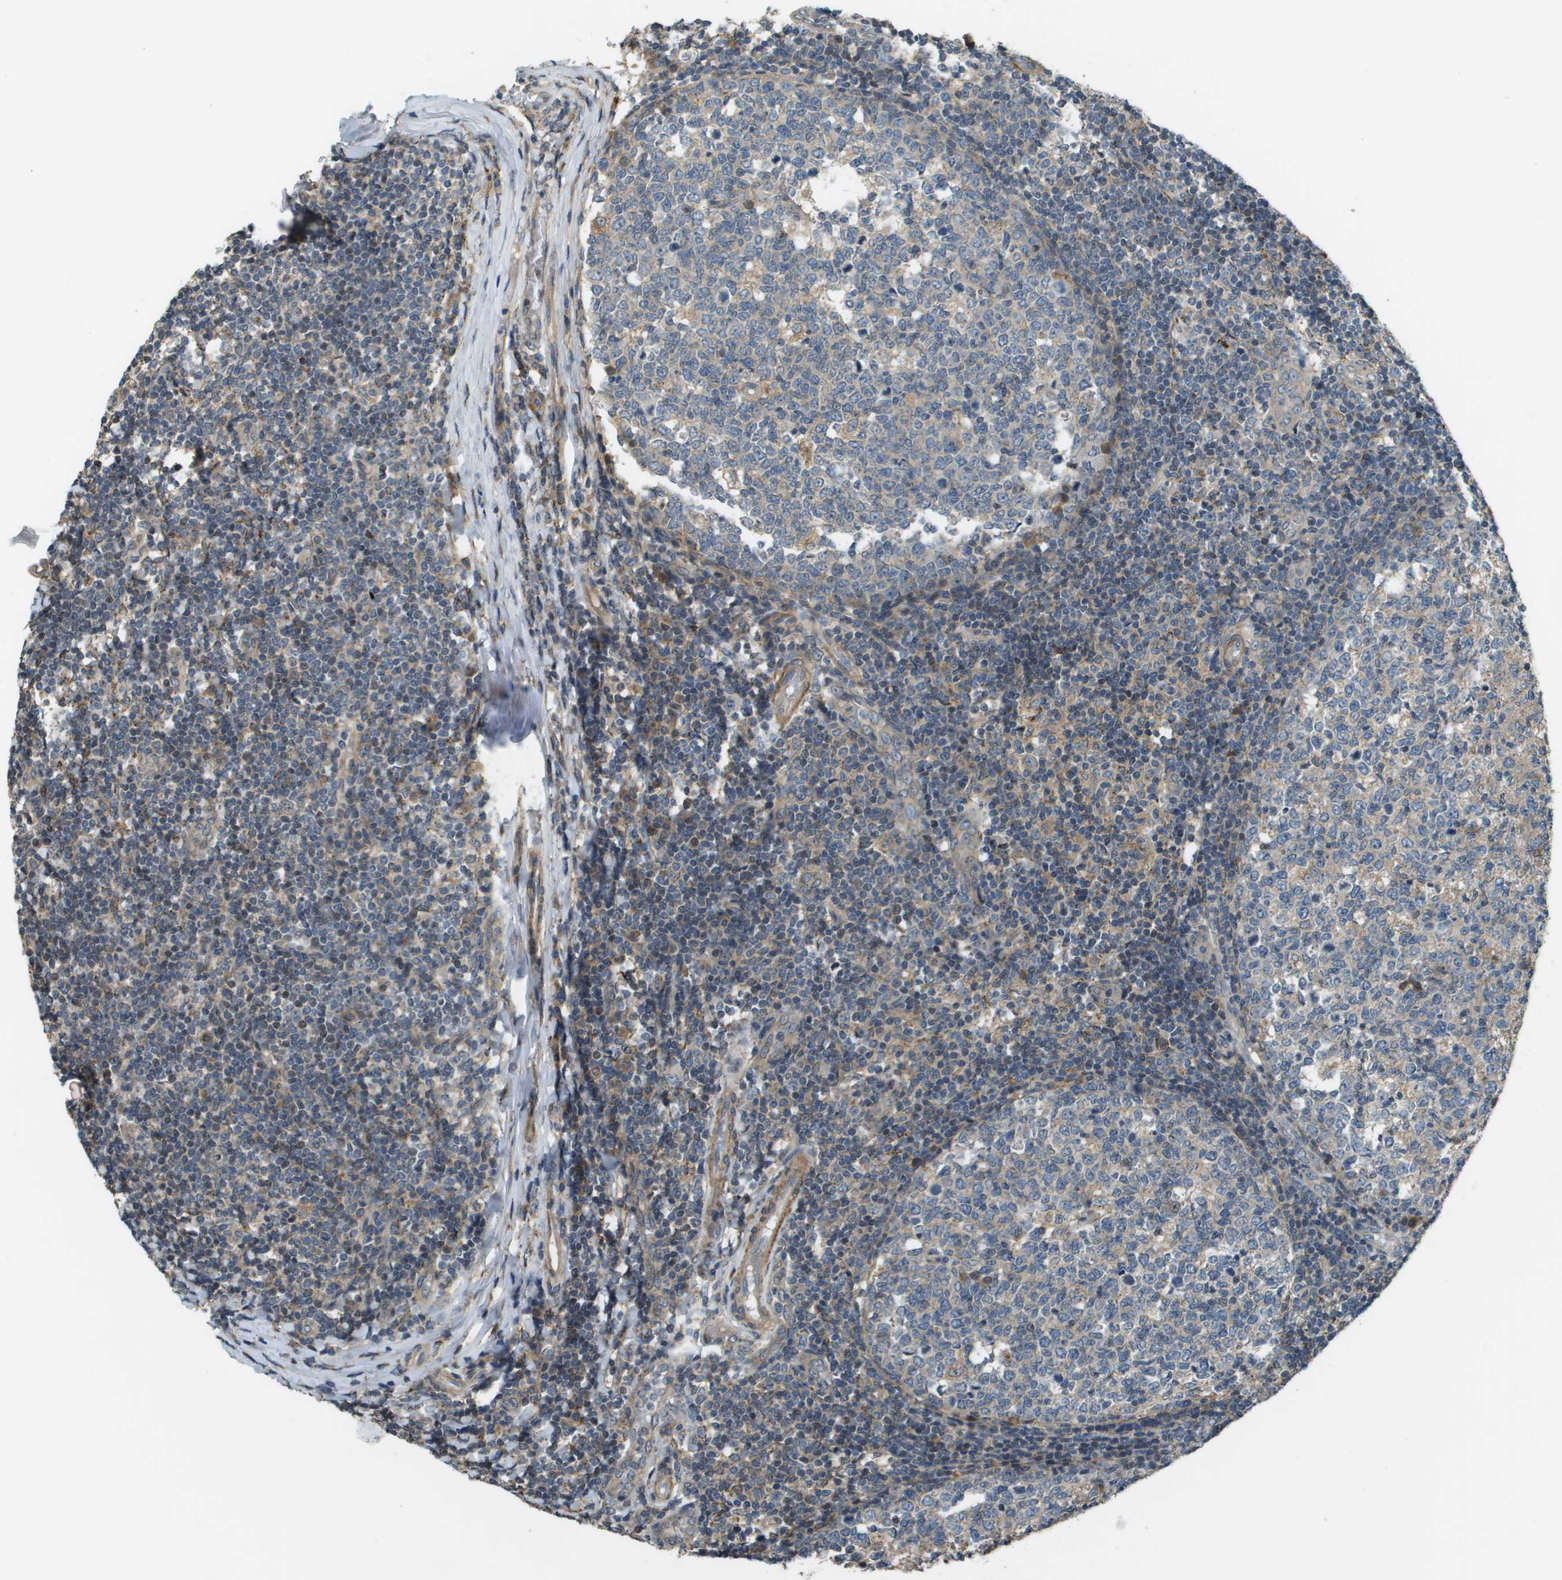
{"staining": {"intensity": "weak", "quantity": "<25%", "location": "cytoplasmic/membranous"}, "tissue": "tonsil", "cell_type": "Germinal center cells", "image_type": "normal", "snomed": [{"axis": "morphology", "description": "Normal tissue, NOS"}, {"axis": "topography", "description": "Tonsil"}], "caption": "Germinal center cells show no significant protein positivity in normal tonsil. (Stains: DAB immunohistochemistry with hematoxylin counter stain, Microscopy: brightfield microscopy at high magnification).", "gene": "CDKN2C", "patient": {"sex": "female", "age": 19}}